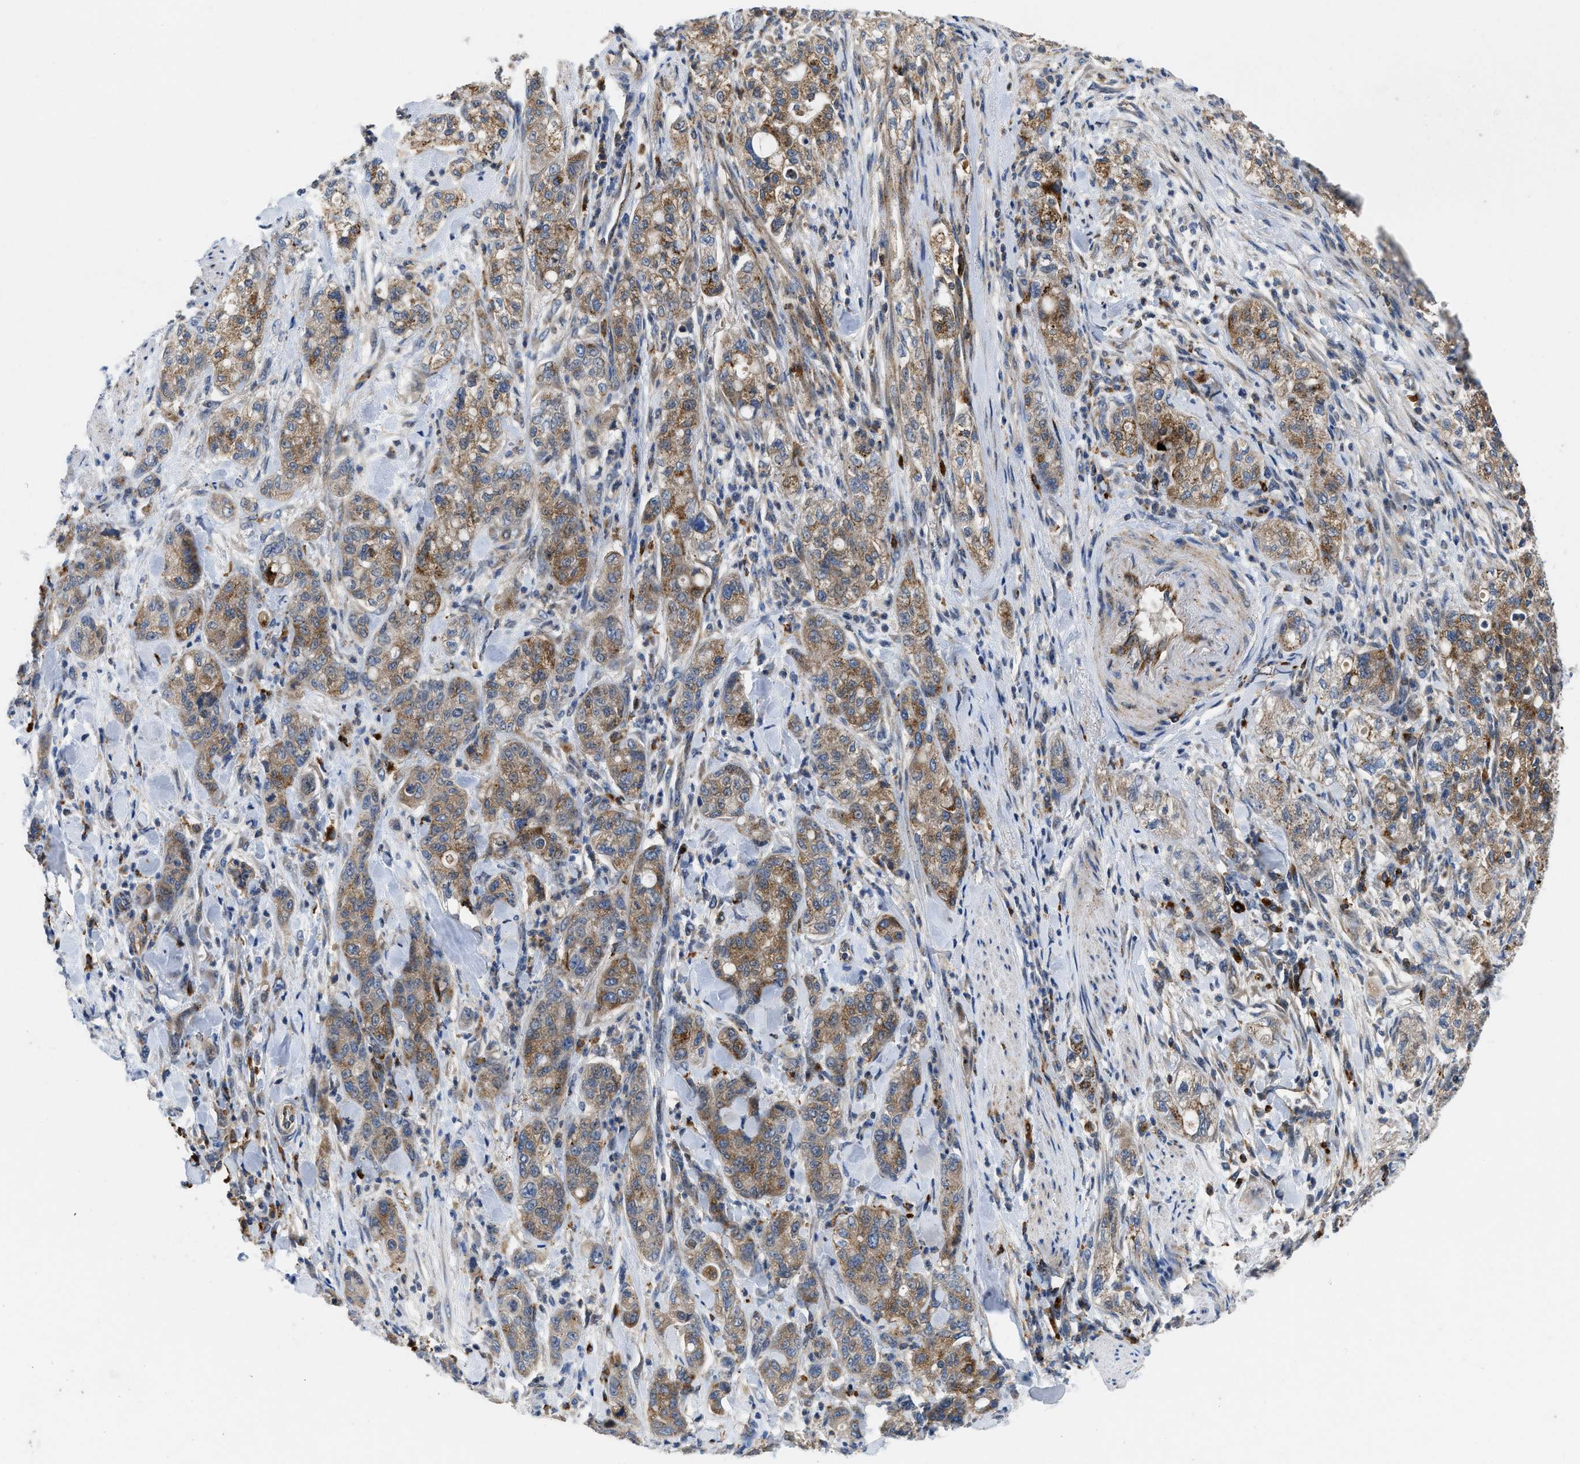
{"staining": {"intensity": "moderate", "quantity": ">75%", "location": "cytoplasmic/membranous"}, "tissue": "pancreatic cancer", "cell_type": "Tumor cells", "image_type": "cancer", "snomed": [{"axis": "morphology", "description": "Adenocarcinoma, NOS"}, {"axis": "topography", "description": "Pancreas"}], "caption": "Immunohistochemistry of human pancreatic cancer reveals medium levels of moderate cytoplasmic/membranous staining in approximately >75% of tumor cells.", "gene": "ENPP4", "patient": {"sex": "female", "age": 78}}